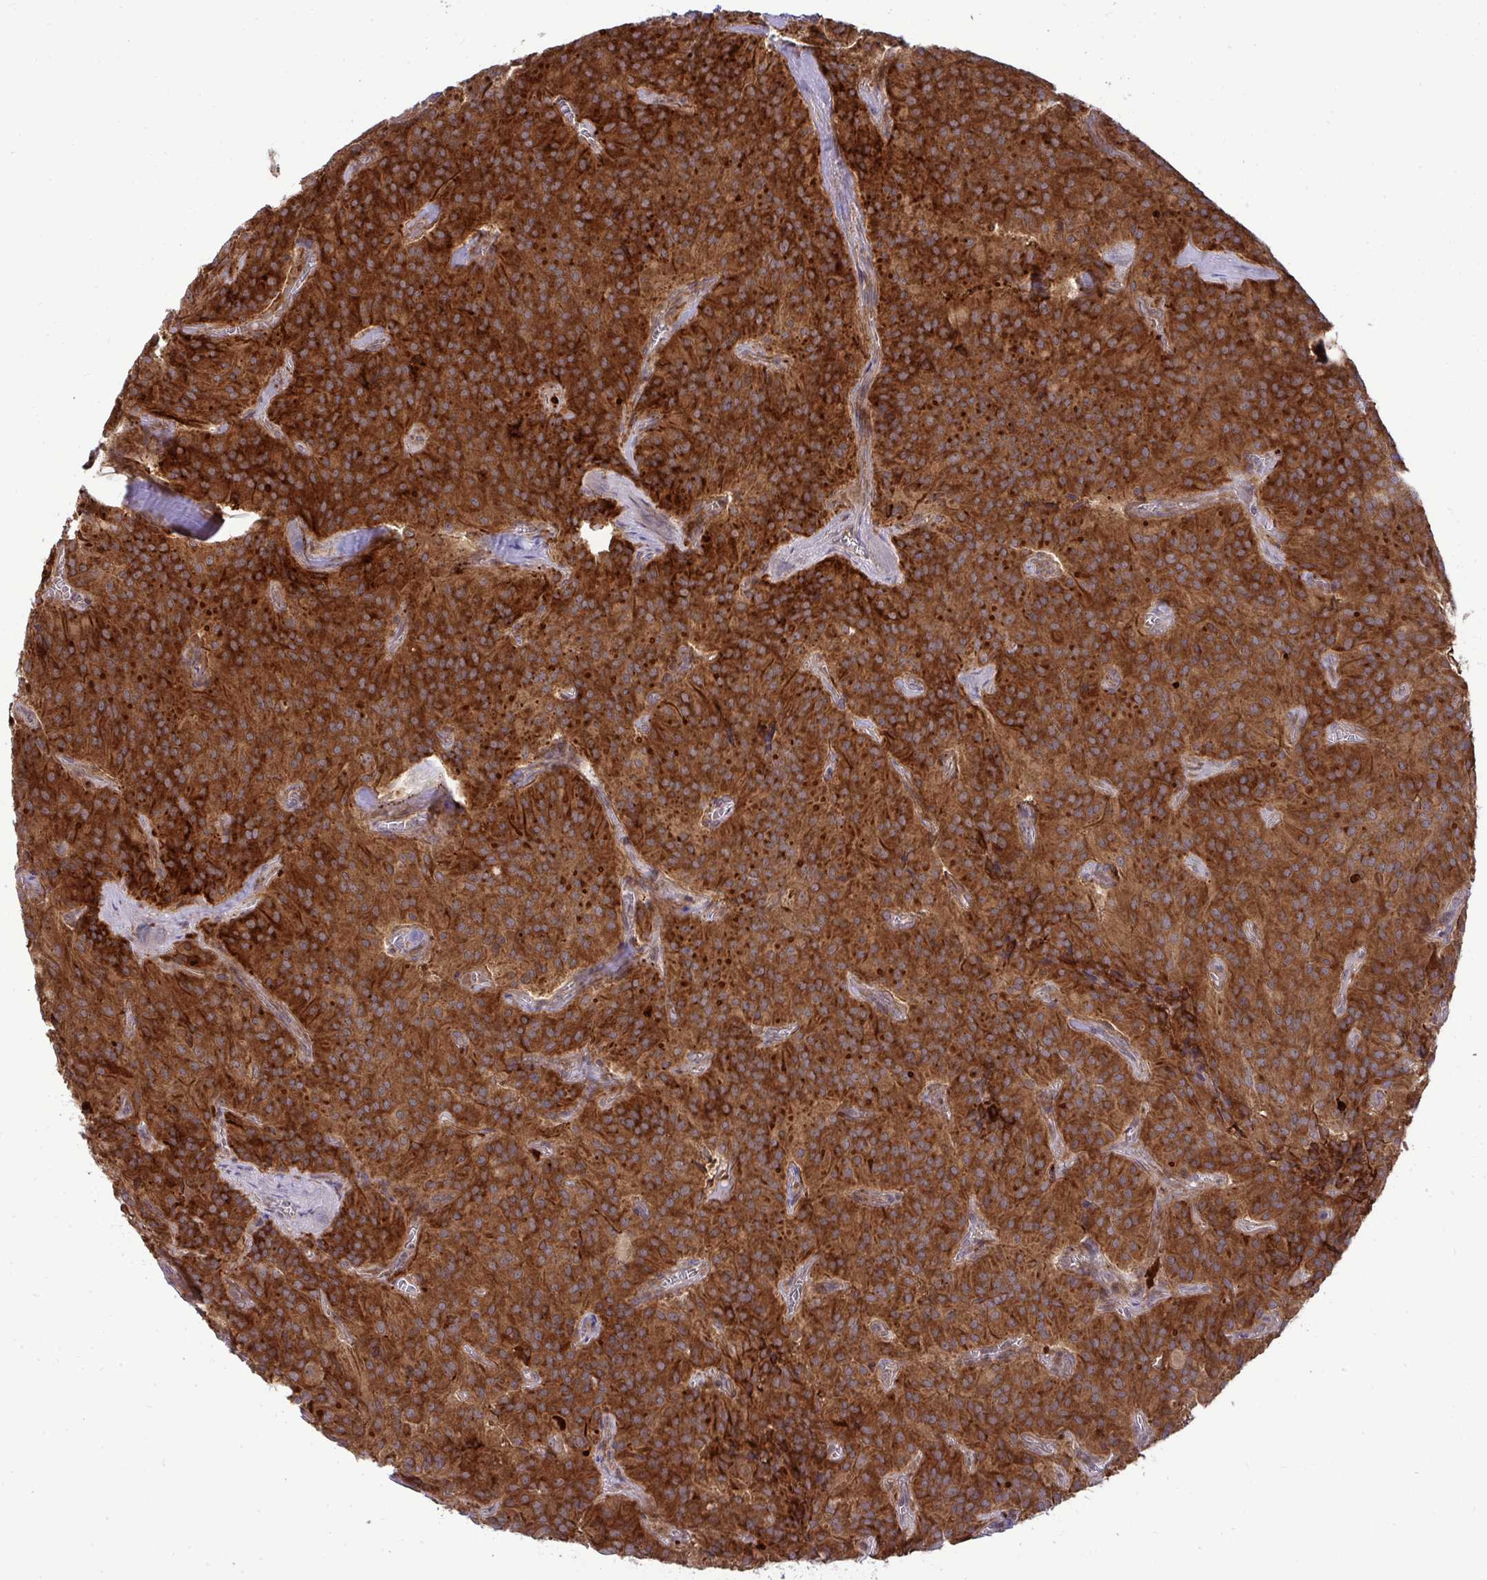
{"staining": {"intensity": "strong", "quantity": ">75%", "location": "cytoplasmic/membranous"}, "tissue": "glioma", "cell_type": "Tumor cells", "image_type": "cancer", "snomed": [{"axis": "morphology", "description": "Glioma, malignant, Low grade"}, {"axis": "topography", "description": "Brain"}], "caption": "Brown immunohistochemical staining in human malignant low-grade glioma displays strong cytoplasmic/membranous positivity in approximately >75% of tumor cells.", "gene": "TRIM44", "patient": {"sex": "male", "age": 42}}